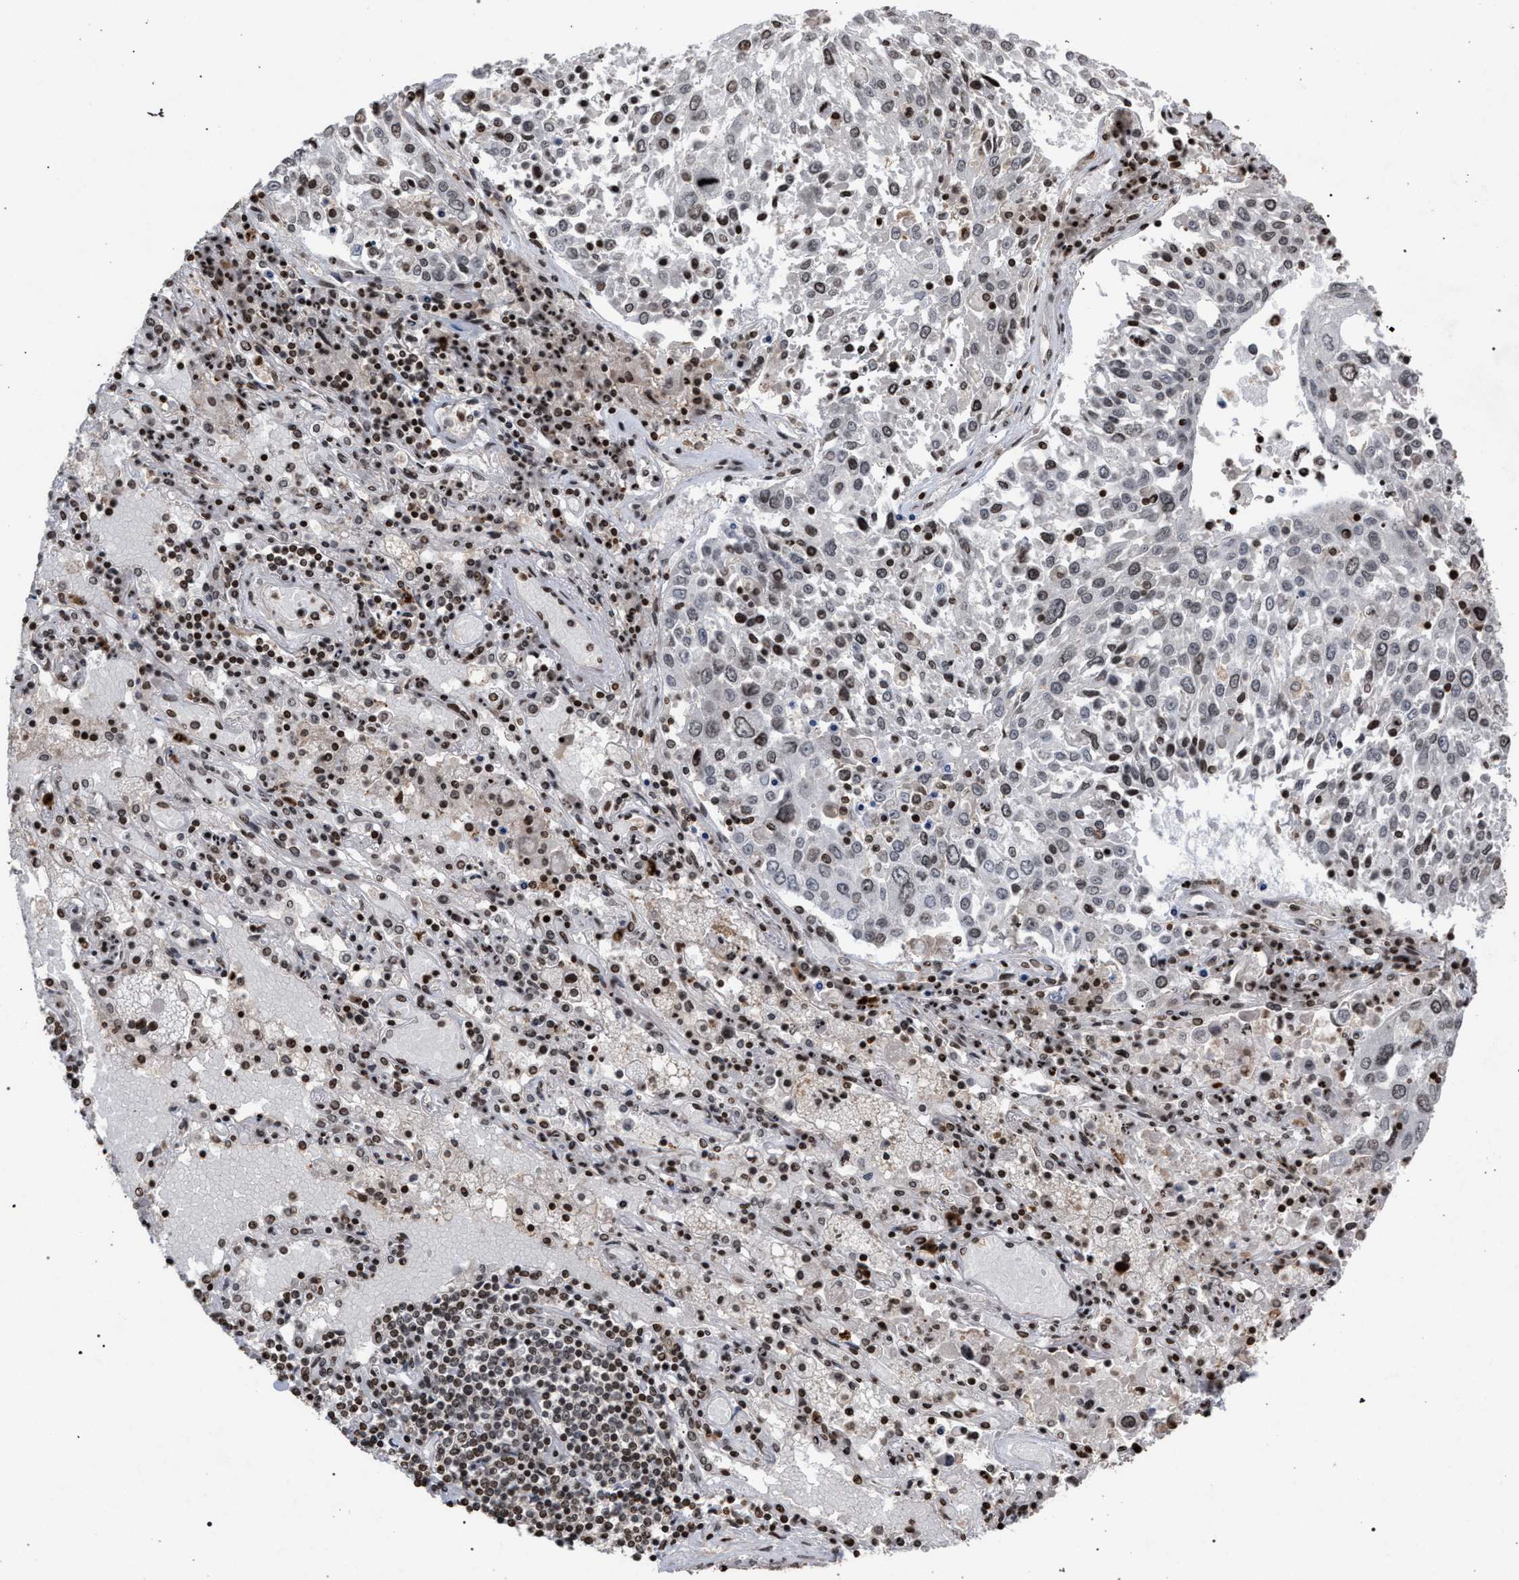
{"staining": {"intensity": "weak", "quantity": "<25%", "location": "nuclear"}, "tissue": "lung cancer", "cell_type": "Tumor cells", "image_type": "cancer", "snomed": [{"axis": "morphology", "description": "Squamous cell carcinoma, NOS"}, {"axis": "topography", "description": "Lung"}], "caption": "The immunohistochemistry (IHC) image has no significant expression in tumor cells of lung cancer tissue.", "gene": "FOXD3", "patient": {"sex": "male", "age": 65}}